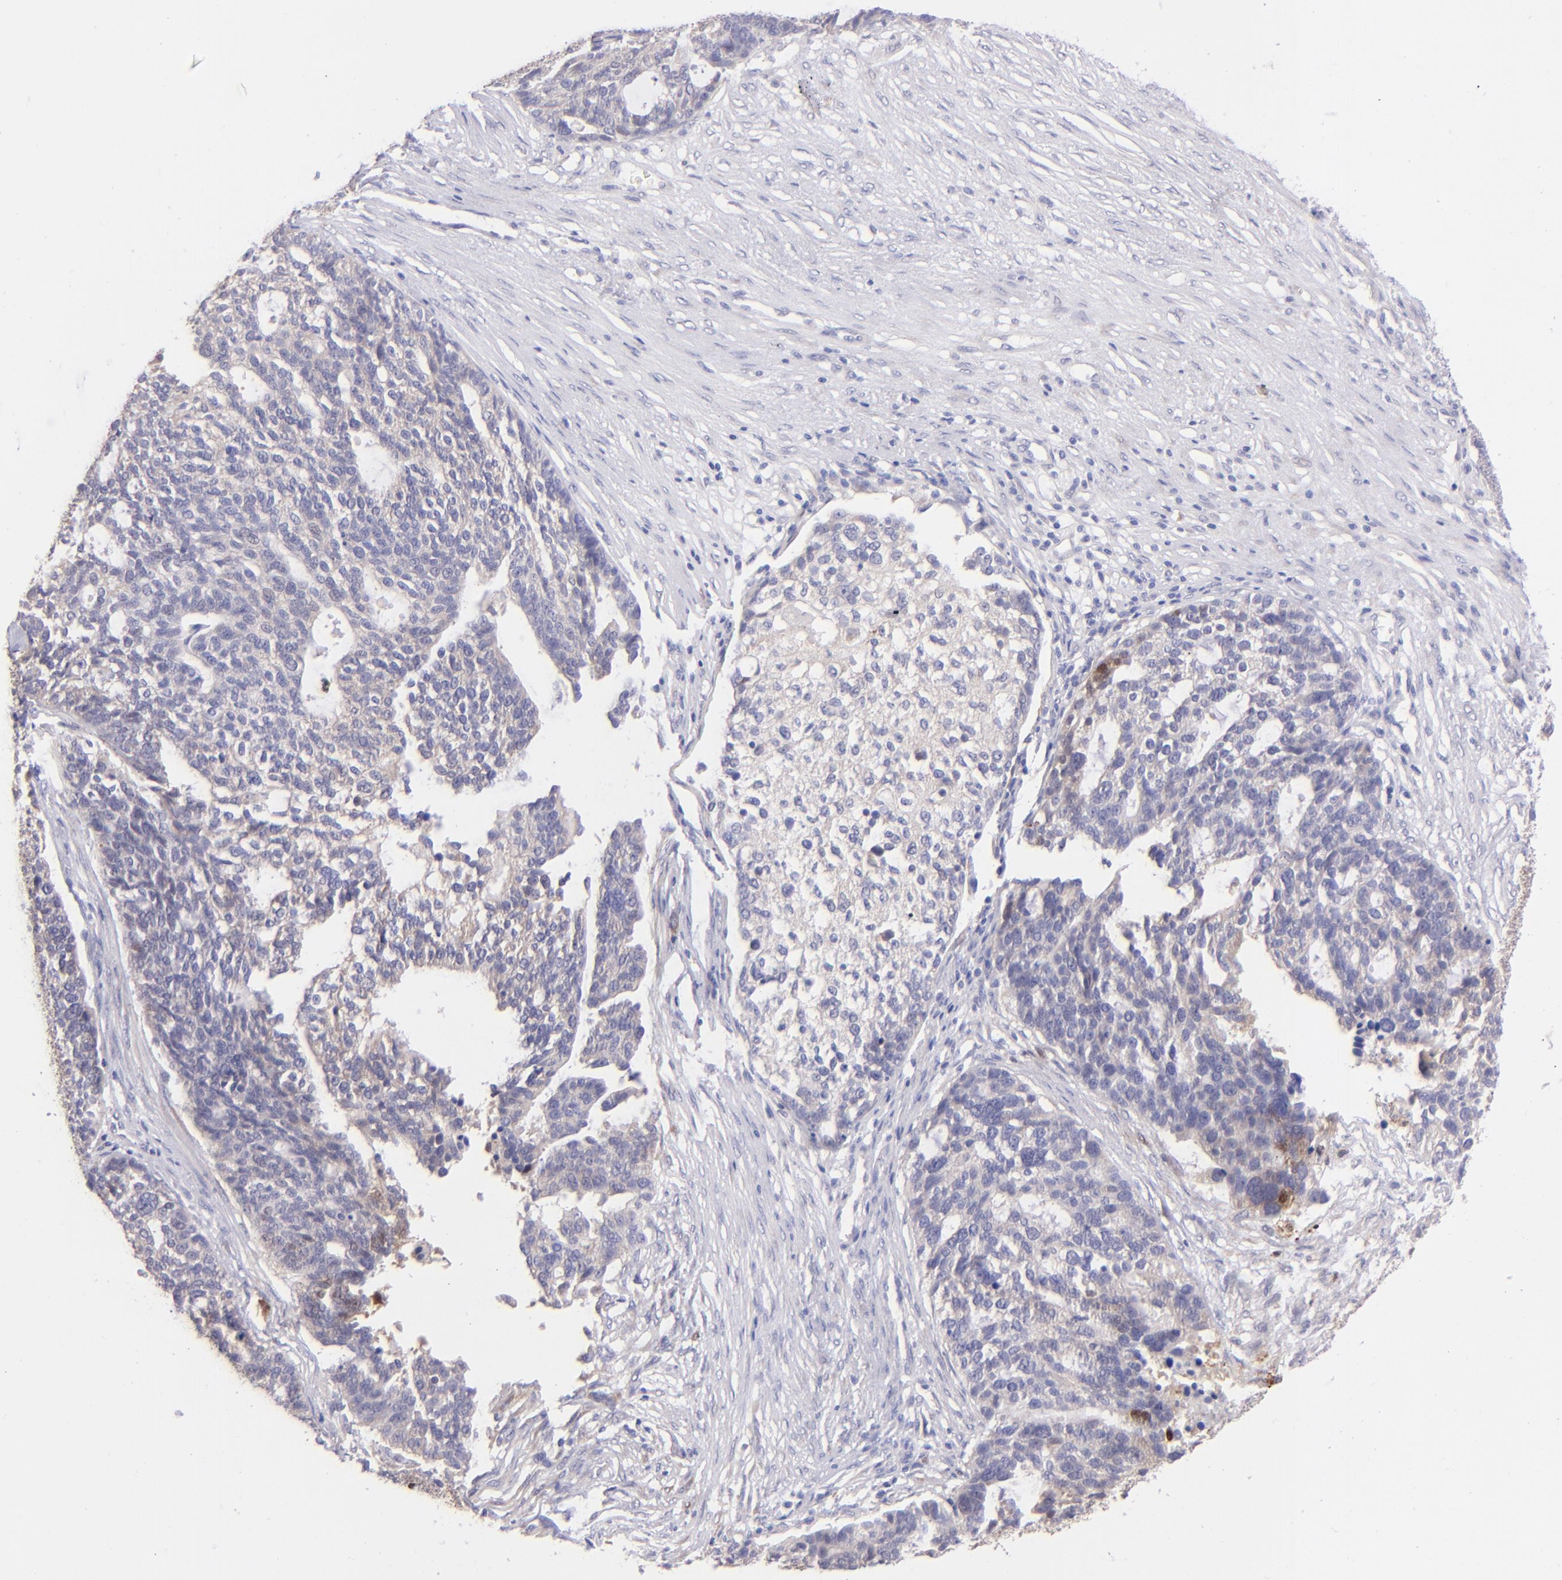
{"staining": {"intensity": "weak", "quantity": ">75%", "location": "cytoplasmic/membranous"}, "tissue": "ovarian cancer", "cell_type": "Tumor cells", "image_type": "cancer", "snomed": [{"axis": "morphology", "description": "Cystadenocarcinoma, serous, NOS"}, {"axis": "topography", "description": "Ovary"}], "caption": "Weak cytoplasmic/membranous protein staining is identified in about >75% of tumor cells in serous cystadenocarcinoma (ovarian). (Brightfield microscopy of DAB IHC at high magnification).", "gene": "SH2D4A", "patient": {"sex": "female", "age": 59}}